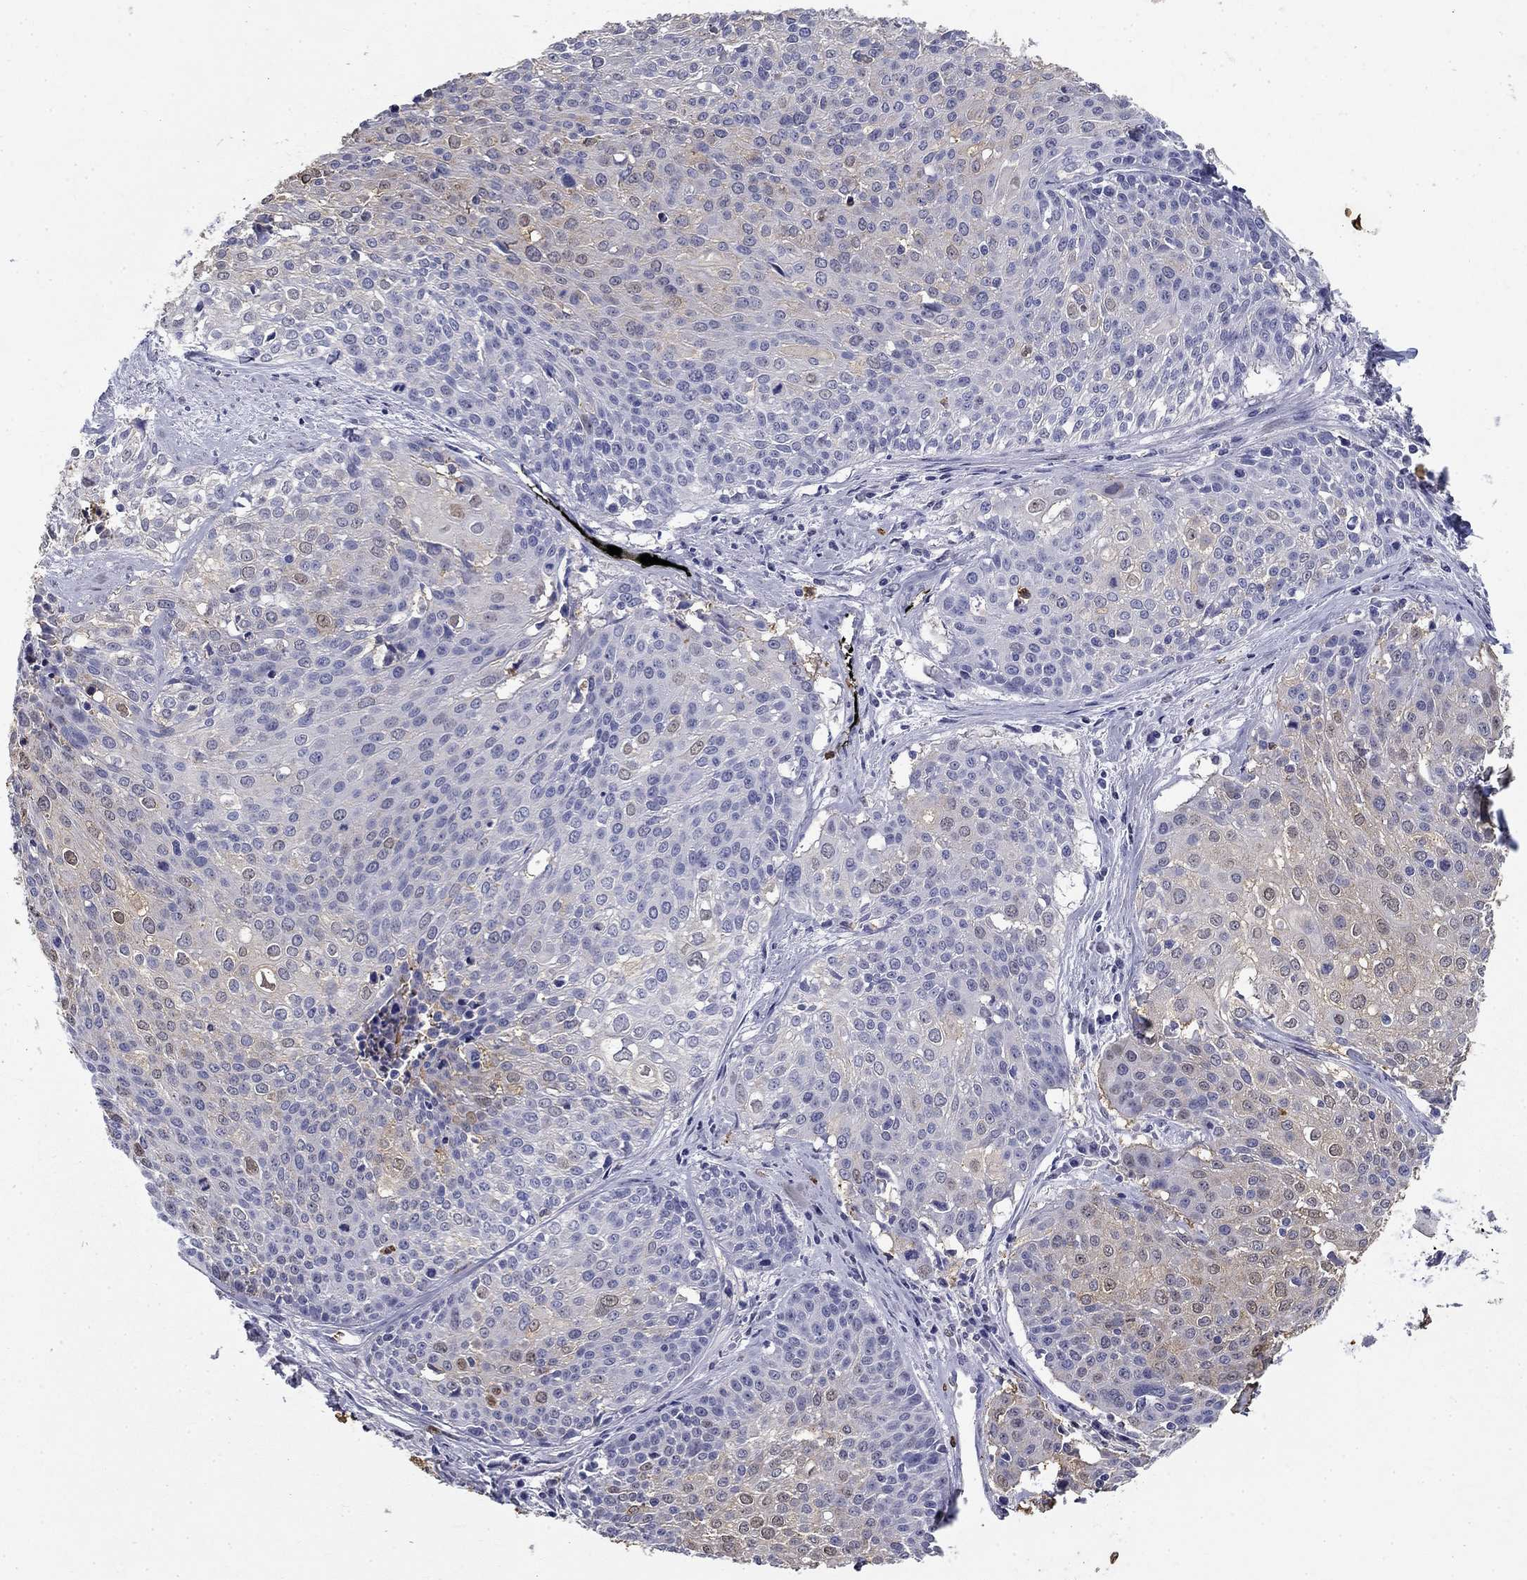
{"staining": {"intensity": "negative", "quantity": "none", "location": "none"}, "tissue": "cervical cancer", "cell_type": "Tumor cells", "image_type": "cancer", "snomed": [{"axis": "morphology", "description": "Squamous cell carcinoma, NOS"}, {"axis": "topography", "description": "Cervix"}], "caption": "Protein analysis of cervical cancer (squamous cell carcinoma) demonstrates no significant staining in tumor cells.", "gene": "IGSF8", "patient": {"sex": "female", "age": 39}}